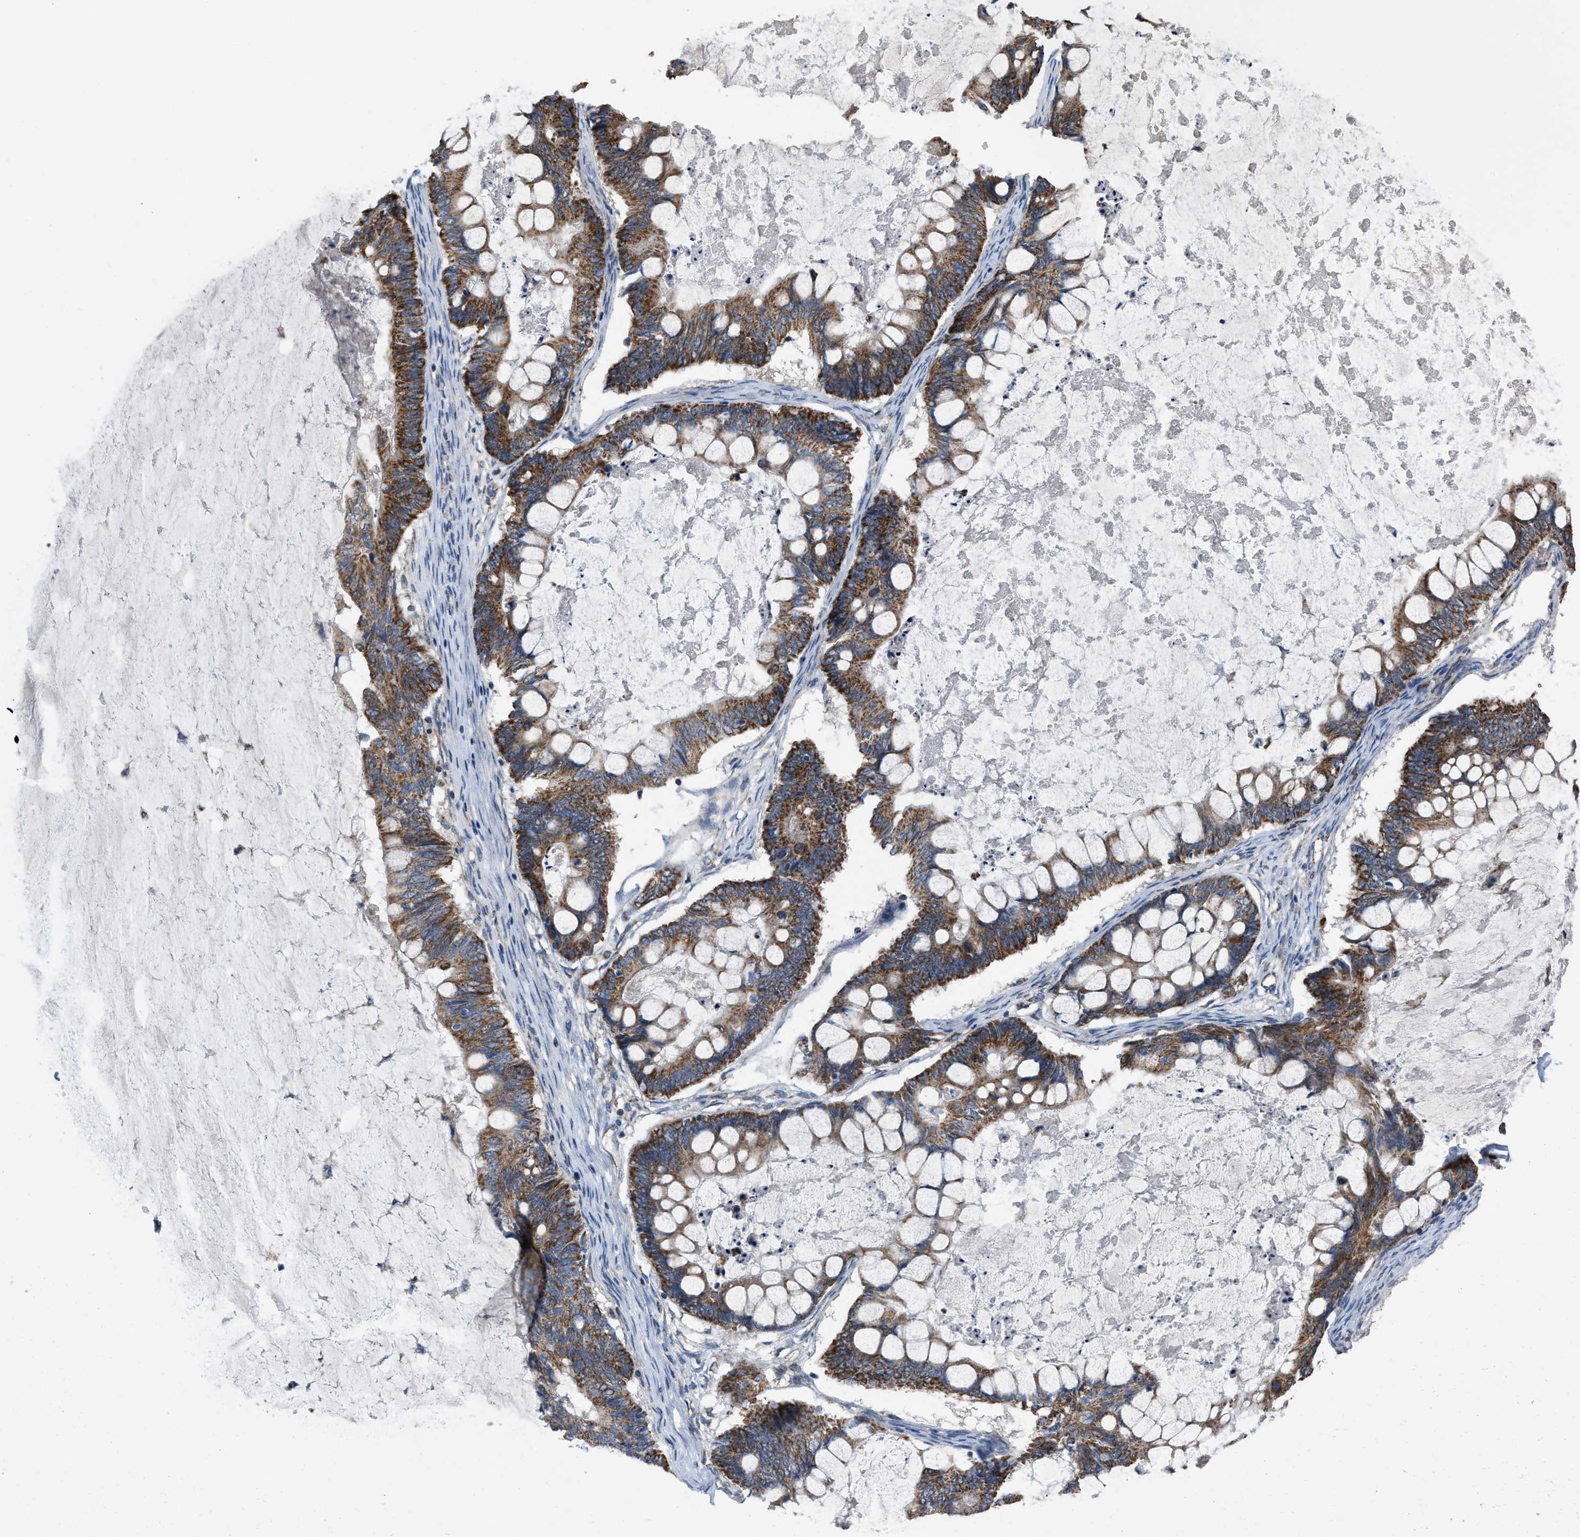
{"staining": {"intensity": "strong", "quantity": ">75%", "location": "cytoplasmic/membranous"}, "tissue": "ovarian cancer", "cell_type": "Tumor cells", "image_type": "cancer", "snomed": [{"axis": "morphology", "description": "Cystadenocarcinoma, mucinous, NOS"}, {"axis": "topography", "description": "Ovary"}], "caption": "Ovarian cancer tissue exhibits strong cytoplasmic/membranous expression in approximately >75% of tumor cells", "gene": "BCL10", "patient": {"sex": "female", "age": 61}}